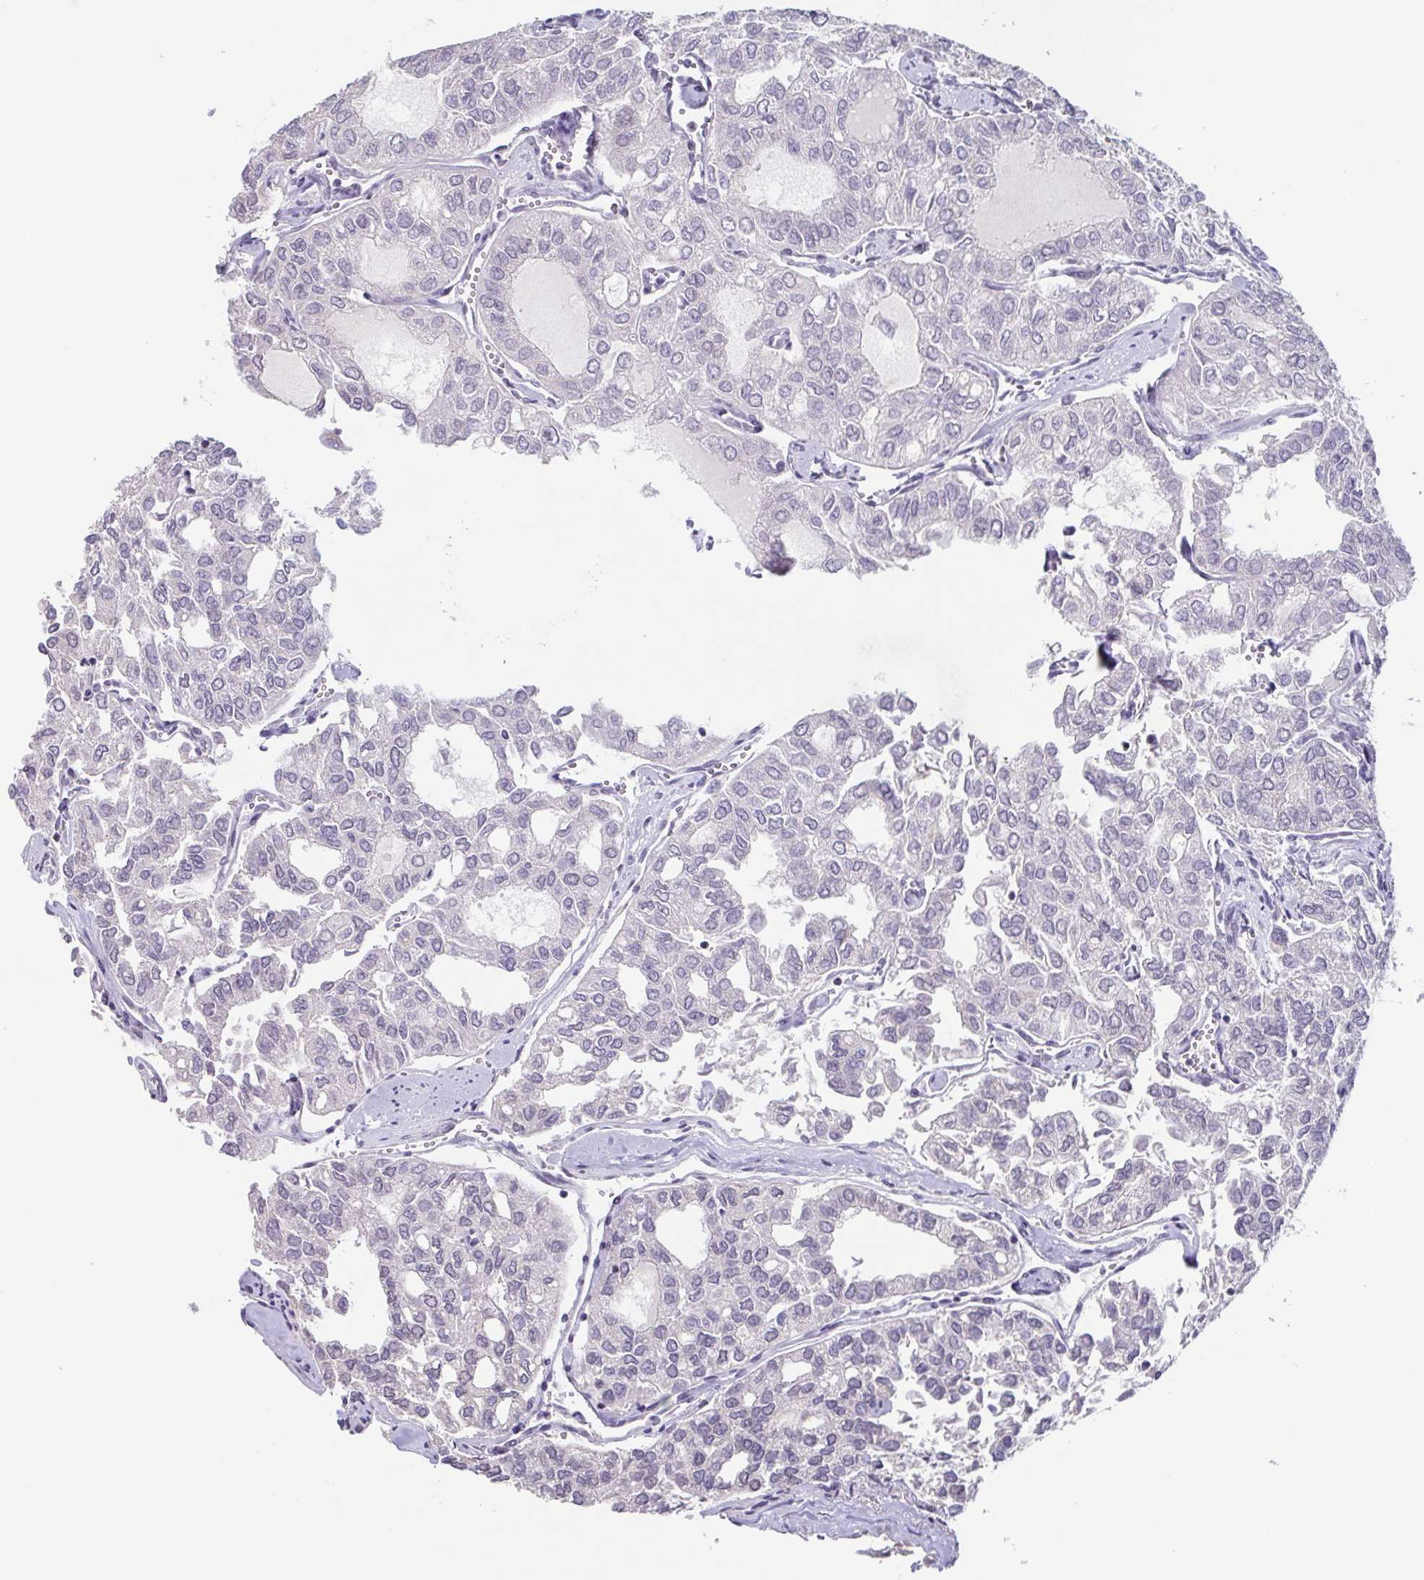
{"staining": {"intensity": "negative", "quantity": "none", "location": "none"}, "tissue": "thyroid cancer", "cell_type": "Tumor cells", "image_type": "cancer", "snomed": [{"axis": "morphology", "description": "Follicular adenoma carcinoma, NOS"}, {"axis": "topography", "description": "Thyroid gland"}], "caption": "Human thyroid follicular adenoma carcinoma stained for a protein using immunohistochemistry (IHC) displays no staining in tumor cells.", "gene": "GHRL", "patient": {"sex": "male", "age": 75}}